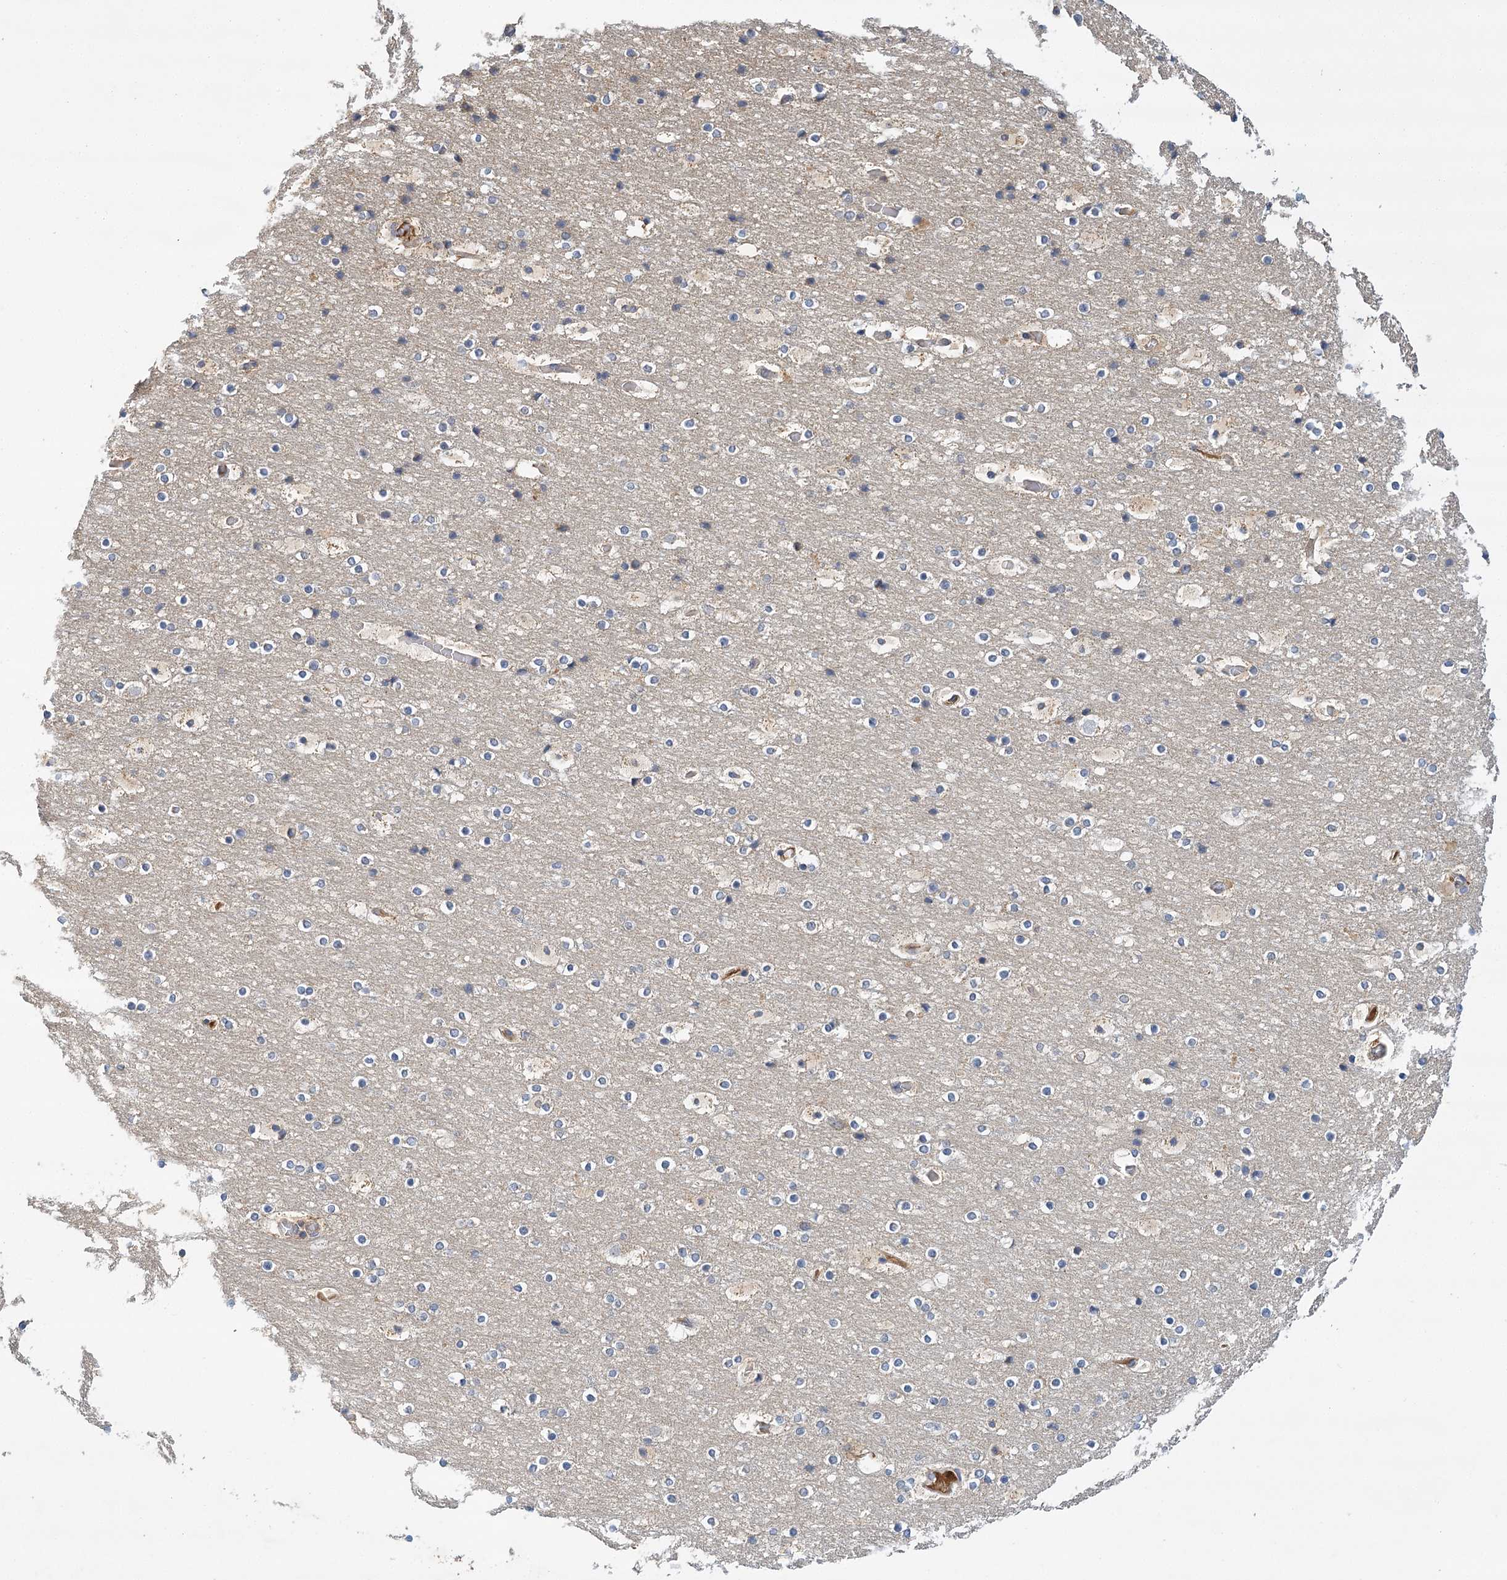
{"staining": {"intensity": "negative", "quantity": "none", "location": "none"}, "tissue": "cerebral cortex", "cell_type": "Endothelial cells", "image_type": "normal", "snomed": [{"axis": "morphology", "description": "Normal tissue, NOS"}, {"axis": "topography", "description": "Cerebral cortex"}], "caption": "A micrograph of cerebral cortex stained for a protein shows no brown staining in endothelial cells.", "gene": "LSS", "patient": {"sex": "male", "age": 57}}